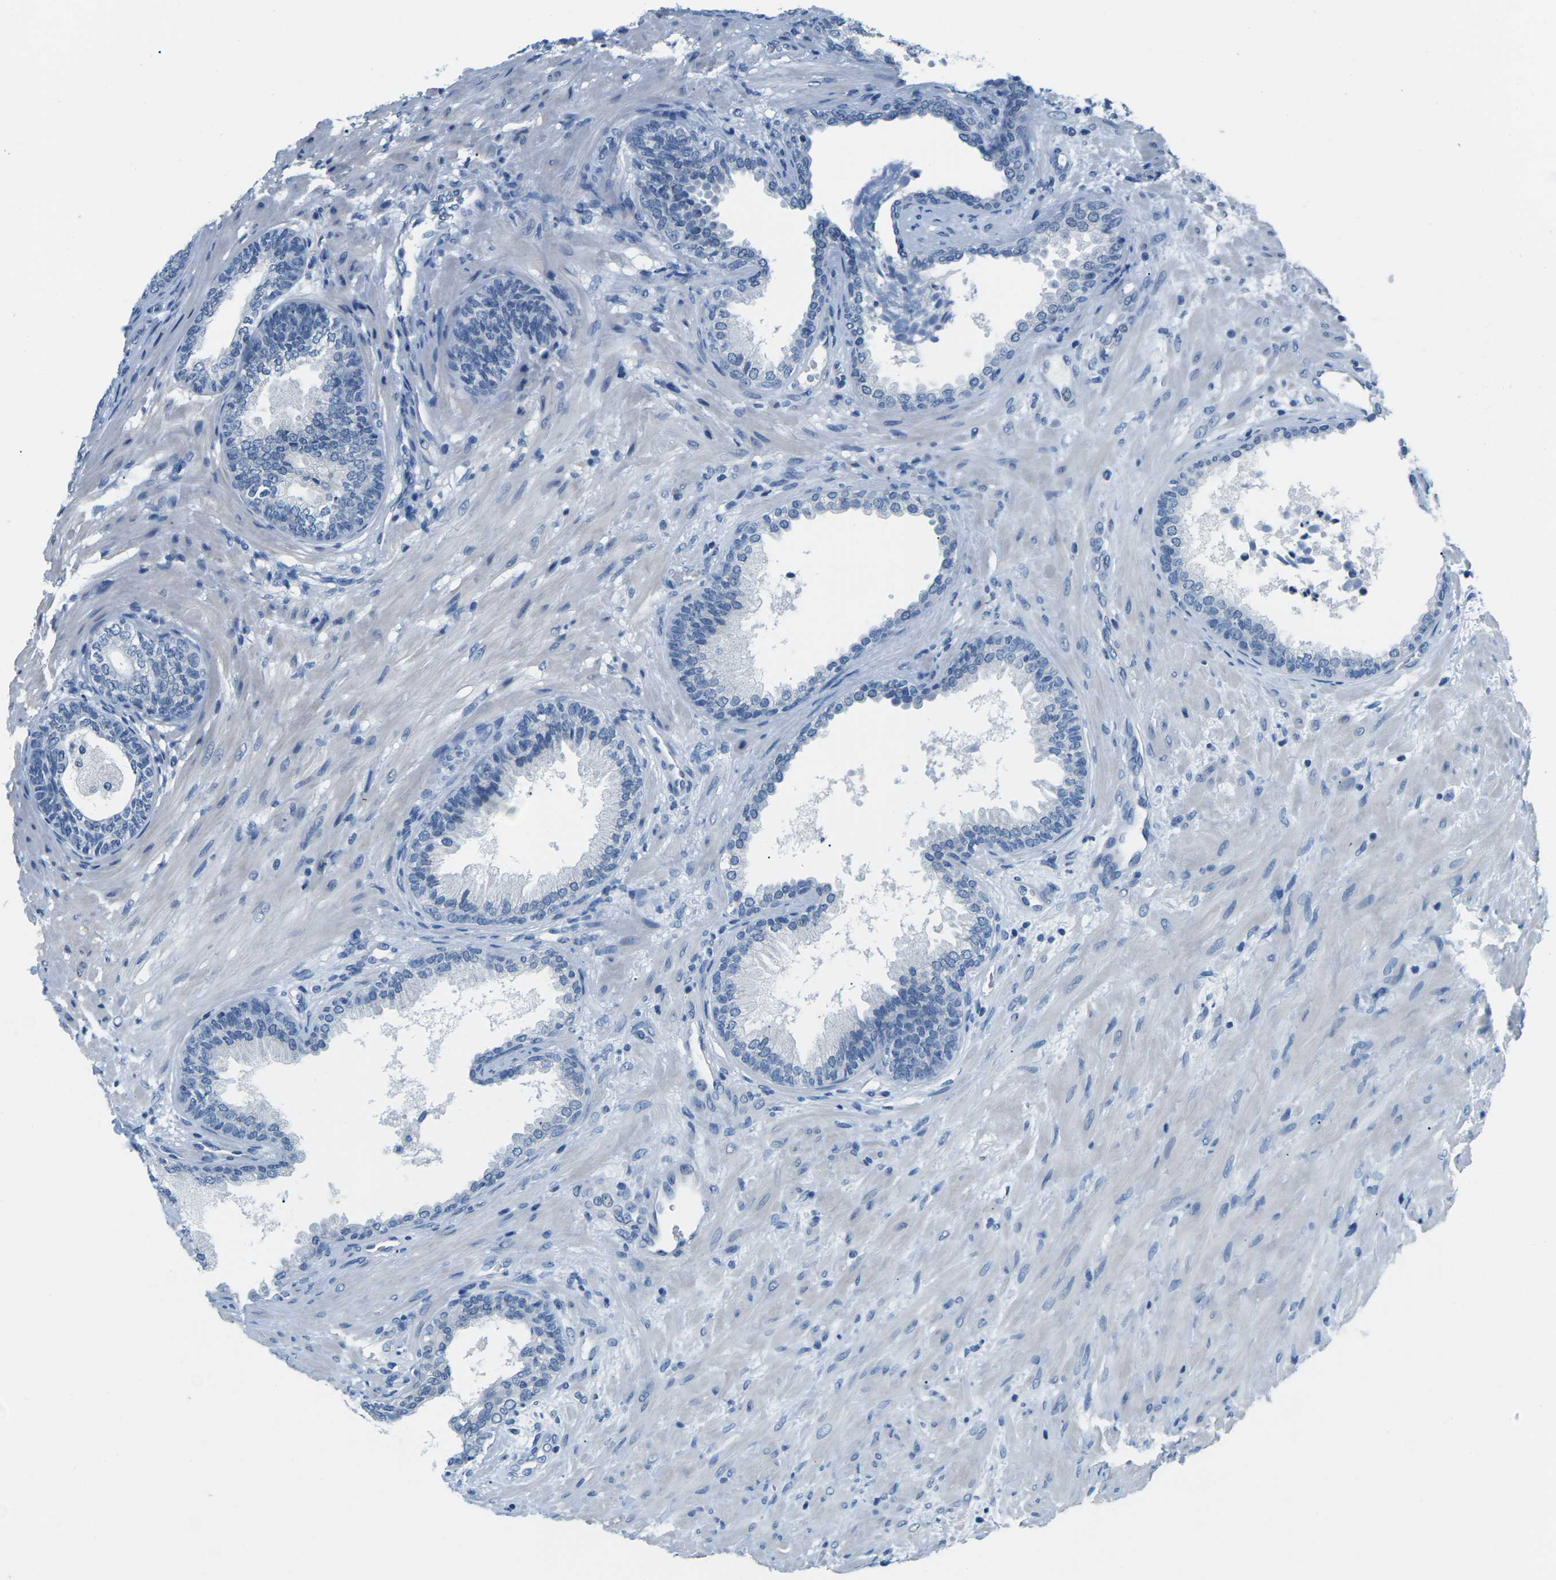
{"staining": {"intensity": "negative", "quantity": "none", "location": "none"}, "tissue": "prostate", "cell_type": "Glandular cells", "image_type": "normal", "snomed": [{"axis": "morphology", "description": "Normal tissue, NOS"}, {"axis": "topography", "description": "Prostate"}], "caption": "This is an immunohistochemistry image of normal human prostate. There is no expression in glandular cells.", "gene": "UMOD", "patient": {"sex": "male", "age": 76}}